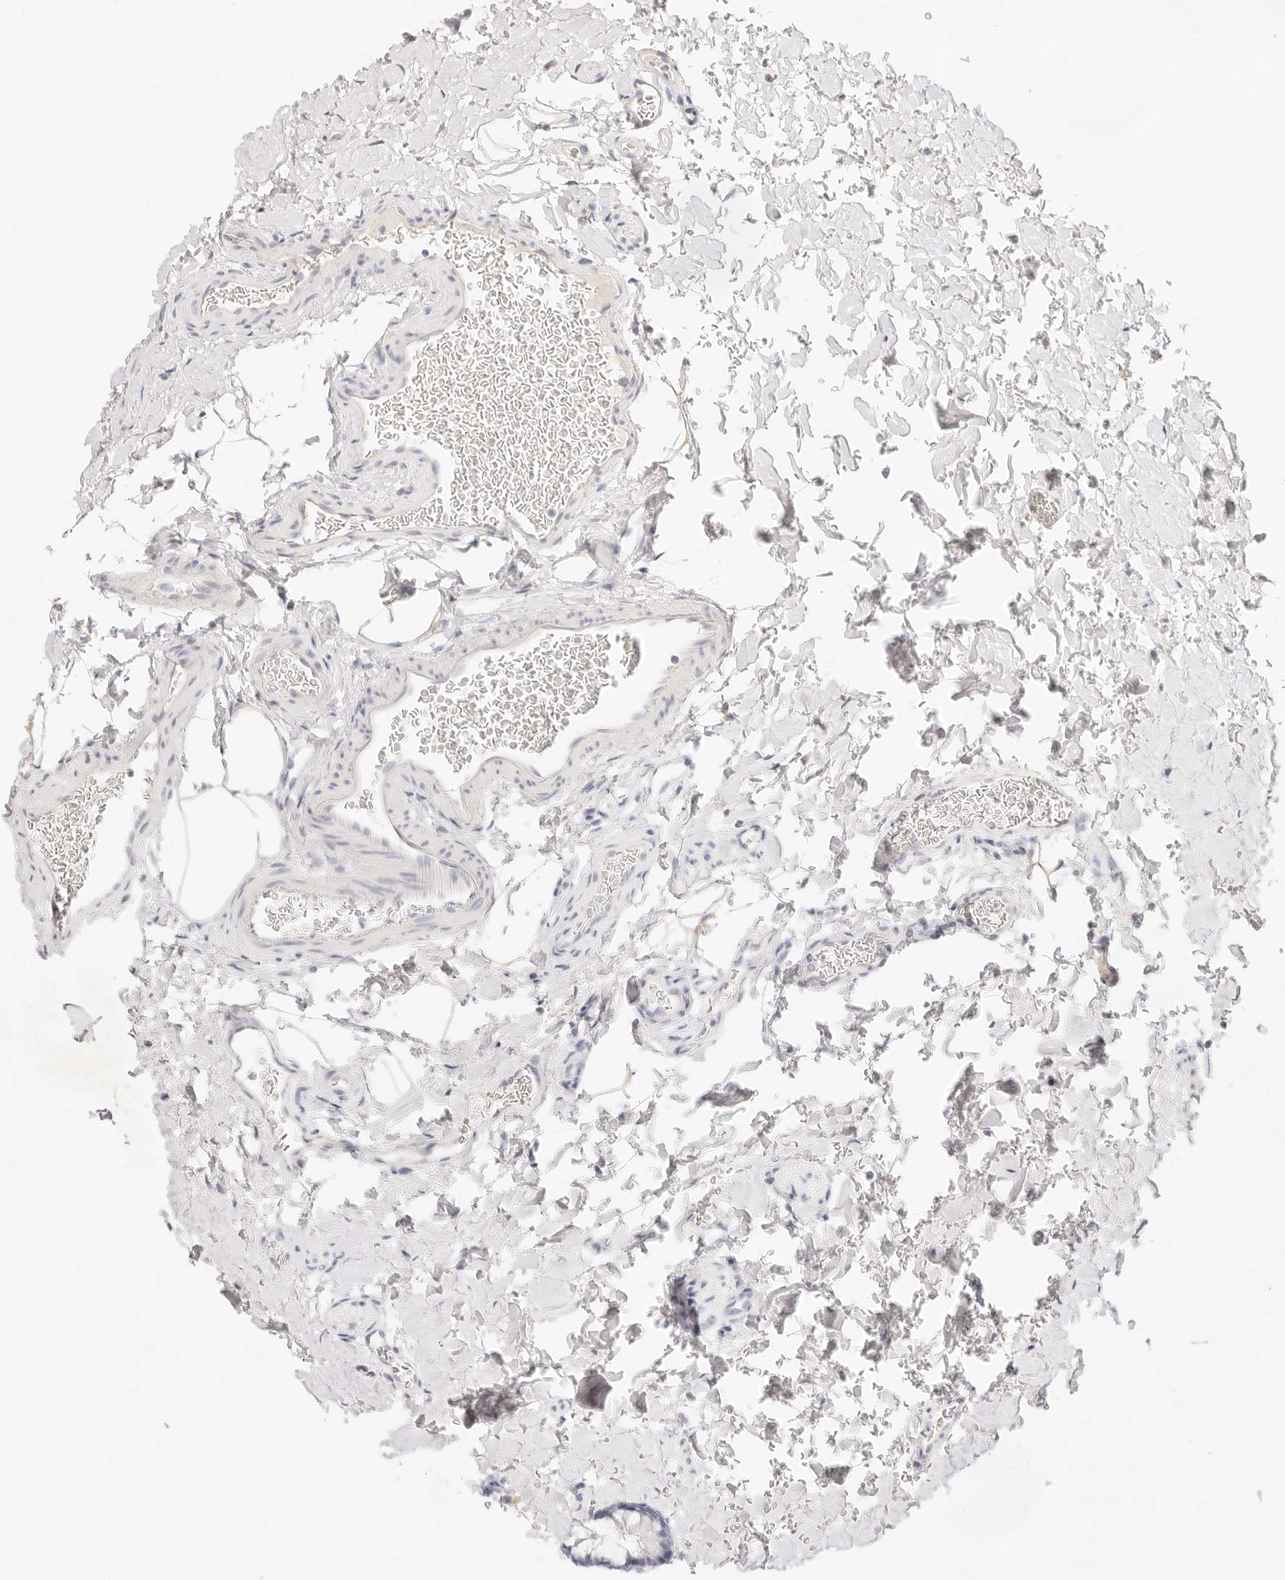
{"staining": {"intensity": "negative", "quantity": "none", "location": "none"}, "tissue": "colon", "cell_type": "Endothelial cells", "image_type": "normal", "snomed": [{"axis": "morphology", "description": "Normal tissue, NOS"}, {"axis": "topography", "description": "Colon"}], "caption": "Immunohistochemistry photomicrograph of normal colon: human colon stained with DAB demonstrates no significant protein positivity in endothelial cells.", "gene": "GPR156", "patient": {"sex": "female", "age": 62}}